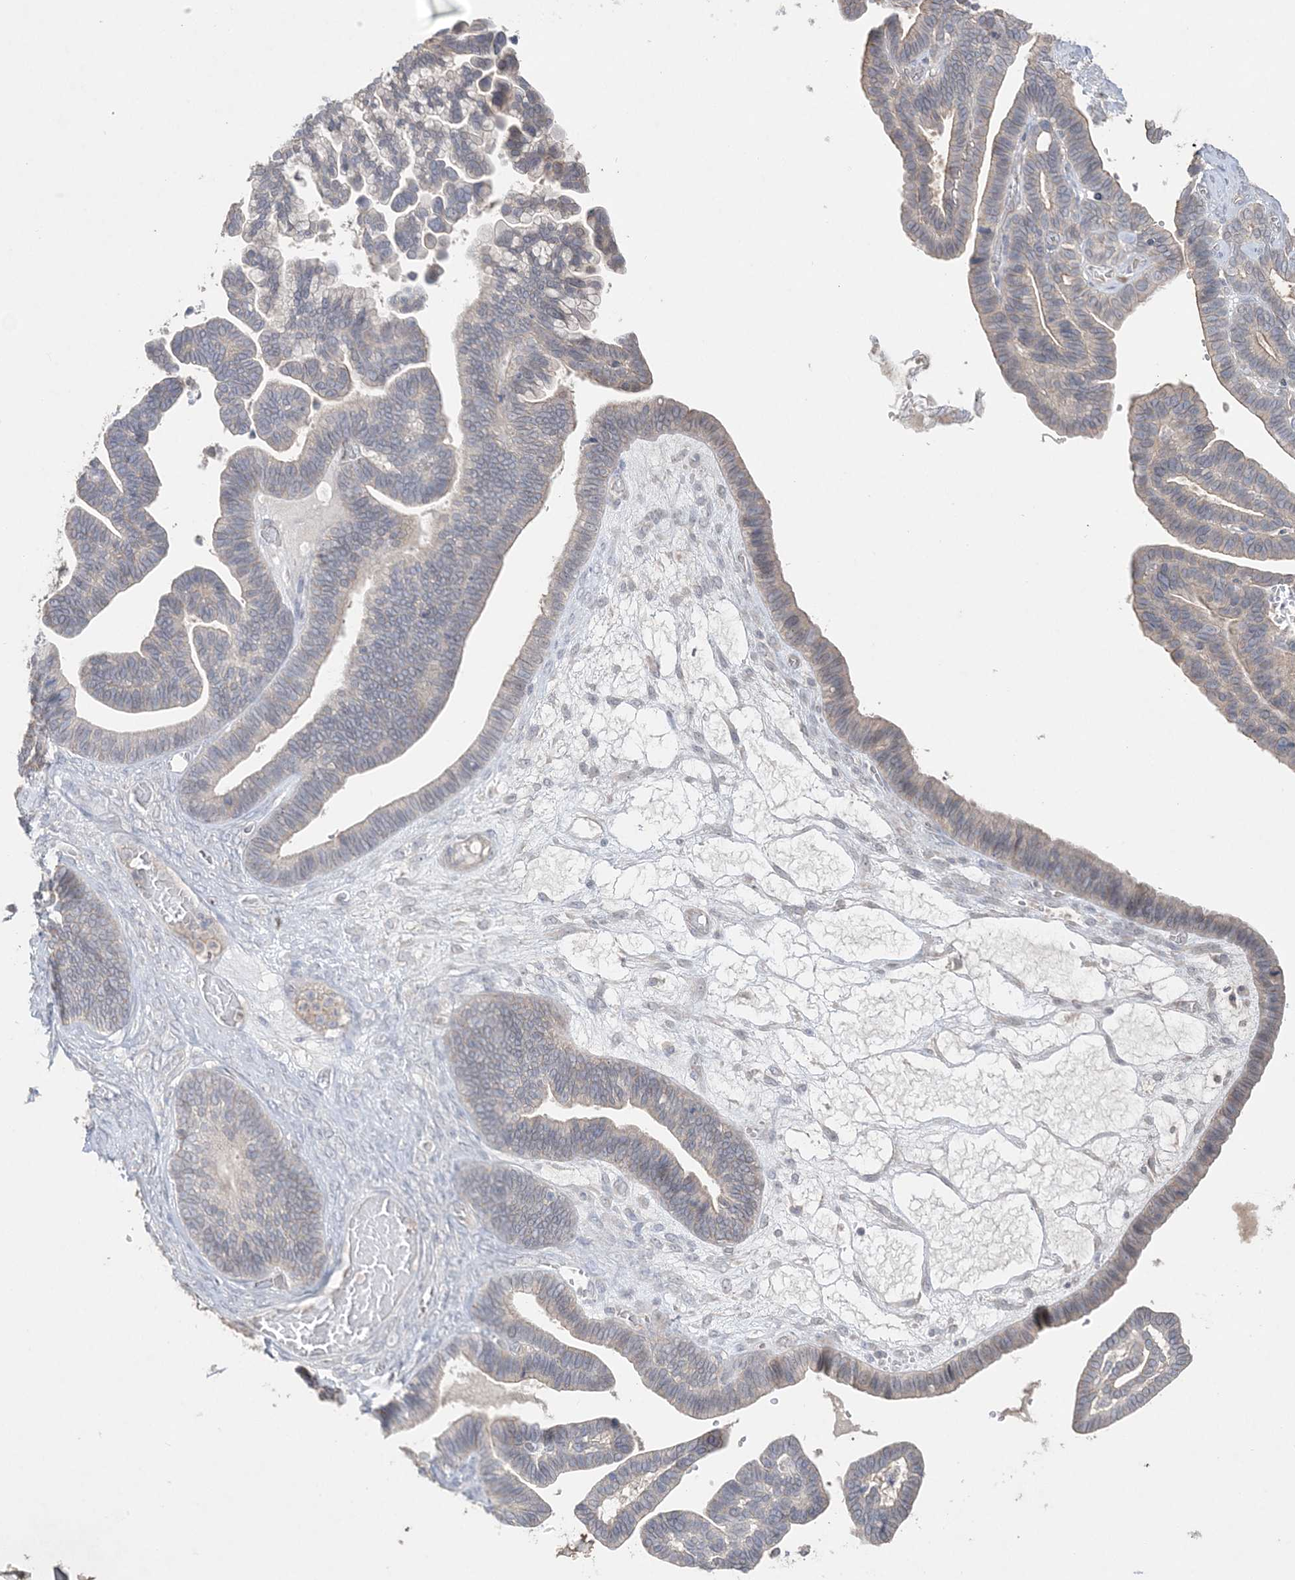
{"staining": {"intensity": "negative", "quantity": "none", "location": "none"}, "tissue": "ovarian cancer", "cell_type": "Tumor cells", "image_type": "cancer", "snomed": [{"axis": "morphology", "description": "Cystadenocarcinoma, serous, NOS"}, {"axis": "topography", "description": "Ovary"}], "caption": "This is an immunohistochemistry image of human ovarian cancer (serous cystadenocarcinoma). There is no expression in tumor cells.", "gene": "SH3BP4", "patient": {"sex": "female", "age": 56}}